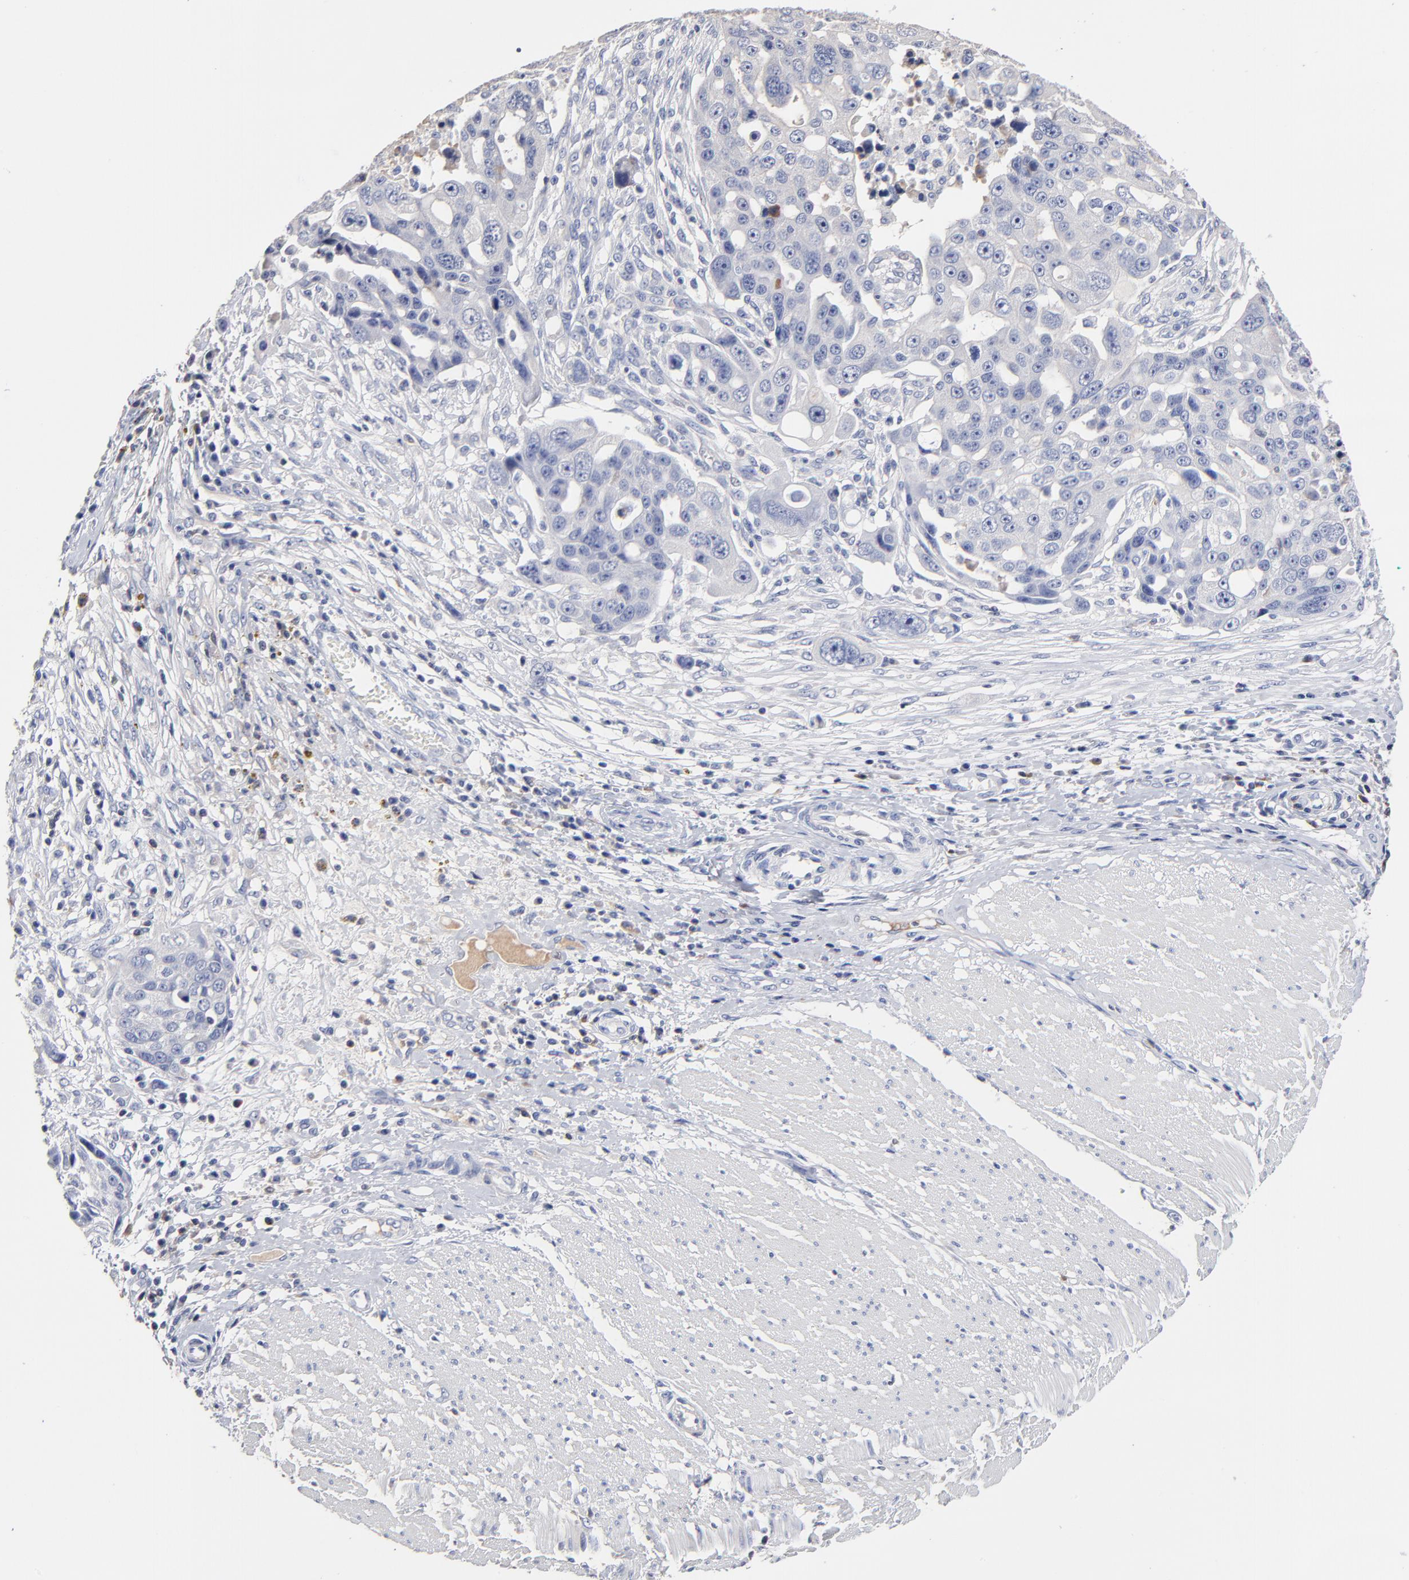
{"staining": {"intensity": "negative", "quantity": "none", "location": "none"}, "tissue": "ovarian cancer", "cell_type": "Tumor cells", "image_type": "cancer", "snomed": [{"axis": "morphology", "description": "Carcinoma, endometroid"}, {"axis": "topography", "description": "Ovary"}], "caption": "Human endometroid carcinoma (ovarian) stained for a protein using immunohistochemistry exhibits no staining in tumor cells.", "gene": "TRAT1", "patient": {"sex": "female", "age": 75}}